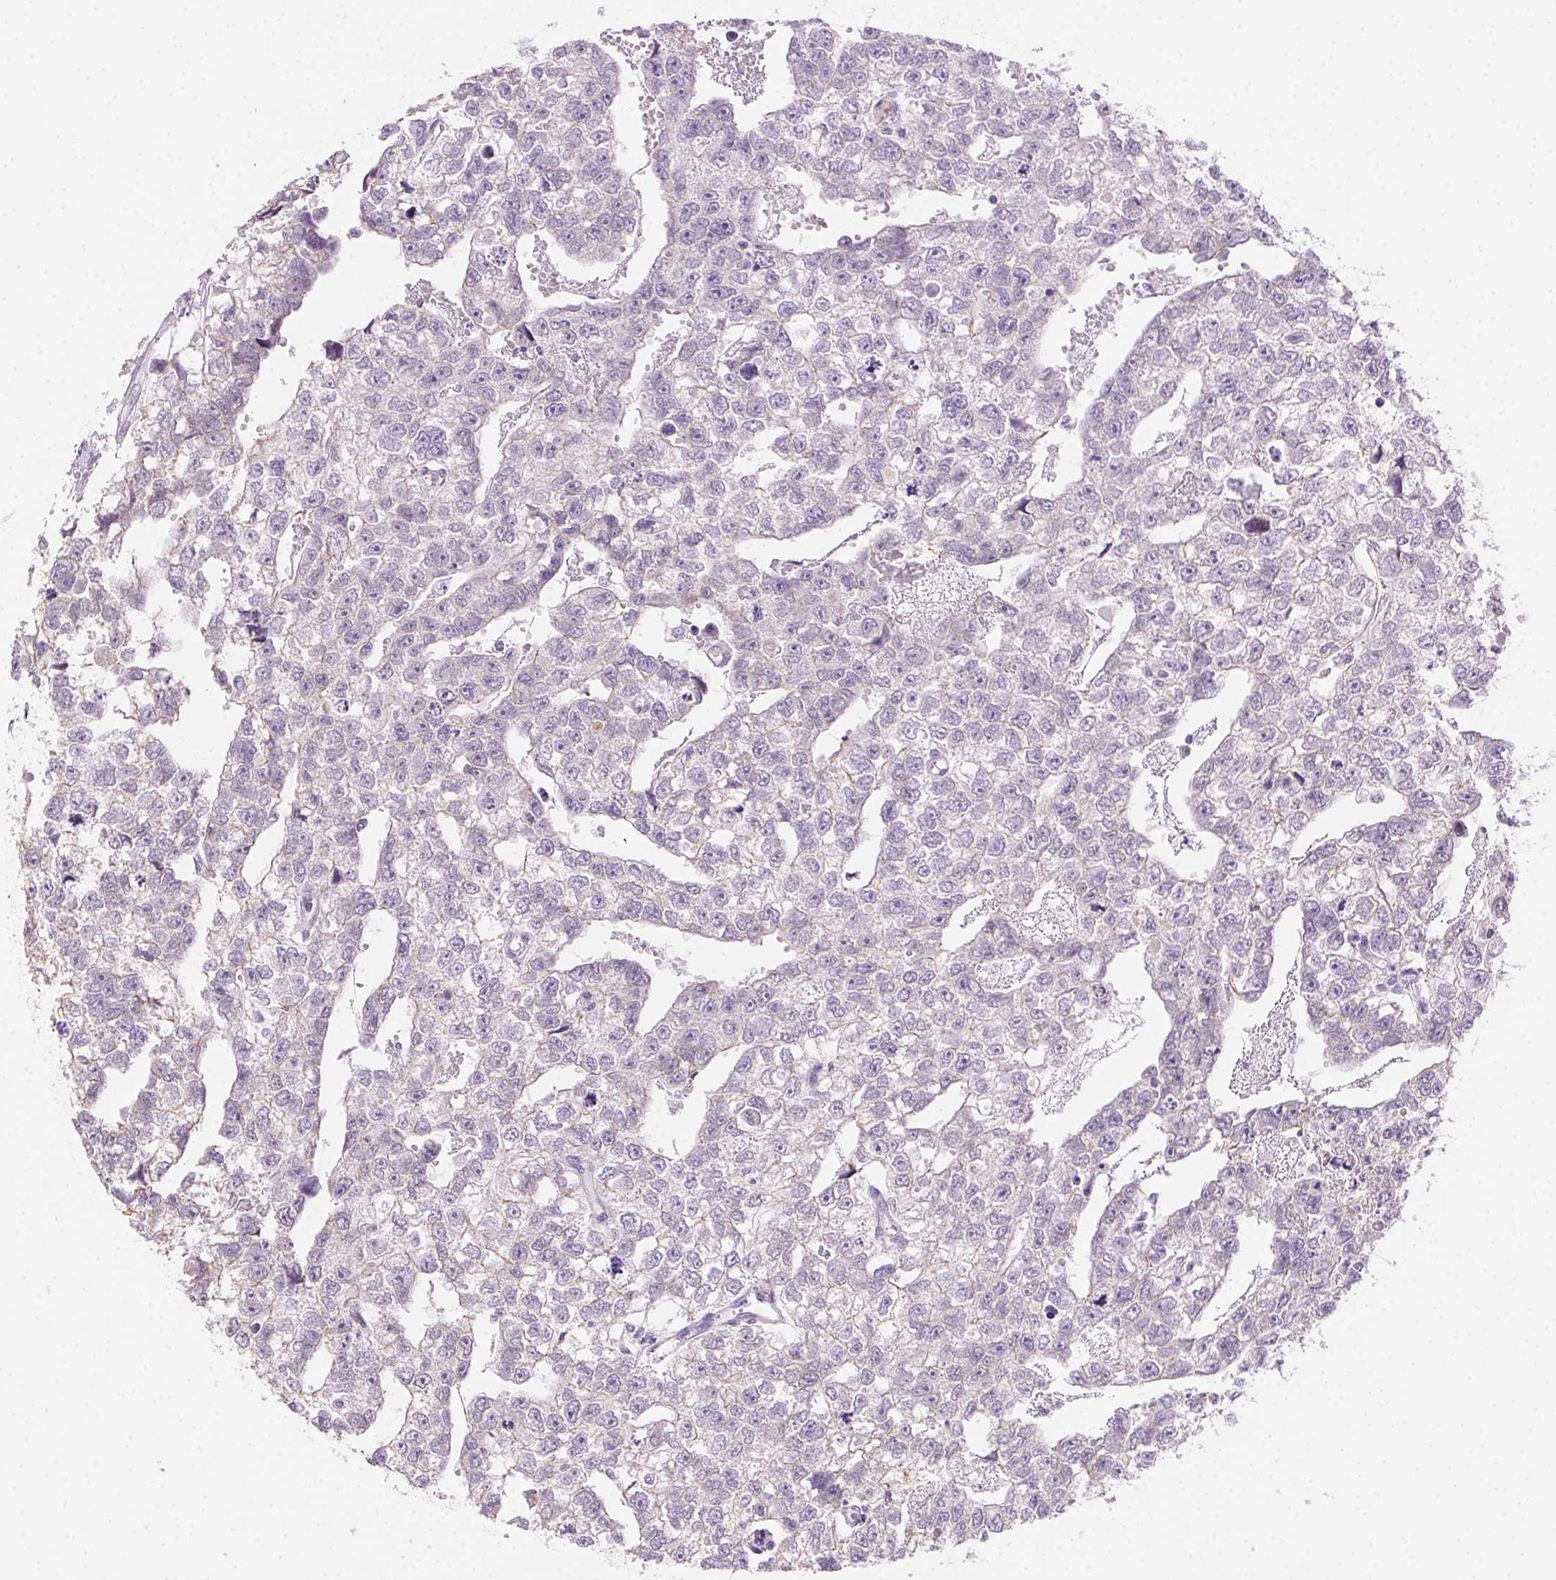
{"staining": {"intensity": "negative", "quantity": "none", "location": "none"}, "tissue": "testis cancer", "cell_type": "Tumor cells", "image_type": "cancer", "snomed": [{"axis": "morphology", "description": "Carcinoma, Embryonal, NOS"}, {"axis": "morphology", "description": "Teratoma, malignant, NOS"}, {"axis": "topography", "description": "Testis"}], "caption": "This is an immunohistochemistry micrograph of teratoma (malignant) (testis). There is no positivity in tumor cells.", "gene": "CLDN10", "patient": {"sex": "male", "age": 44}}